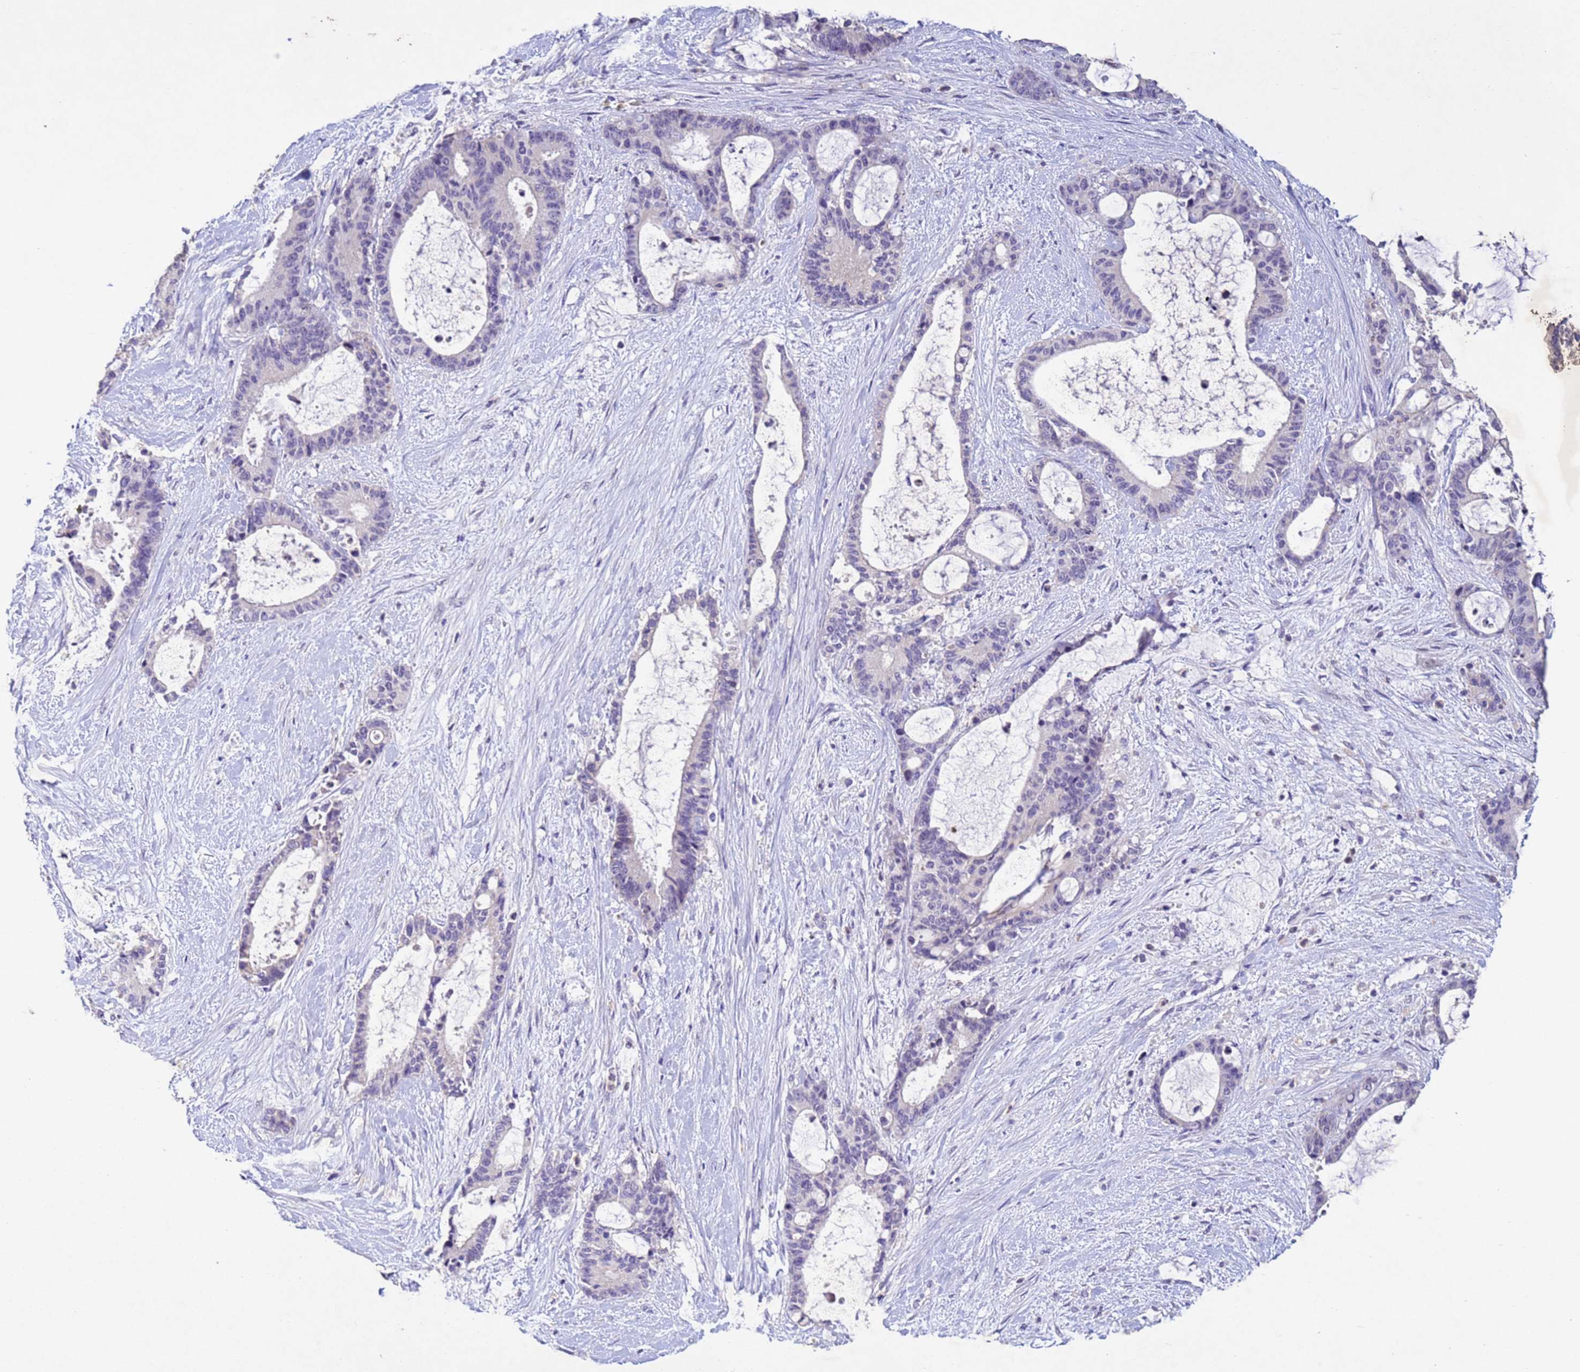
{"staining": {"intensity": "negative", "quantity": "none", "location": "none"}, "tissue": "liver cancer", "cell_type": "Tumor cells", "image_type": "cancer", "snomed": [{"axis": "morphology", "description": "Normal tissue, NOS"}, {"axis": "morphology", "description": "Cholangiocarcinoma"}, {"axis": "topography", "description": "Liver"}, {"axis": "topography", "description": "Peripheral nerve tissue"}], "caption": "This is an immunohistochemistry (IHC) photomicrograph of cholangiocarcinoma (liver). There is no positivity in tumor cells.", "gene": "NLRP11", "patient": {"sex": "female", "age": 73}}